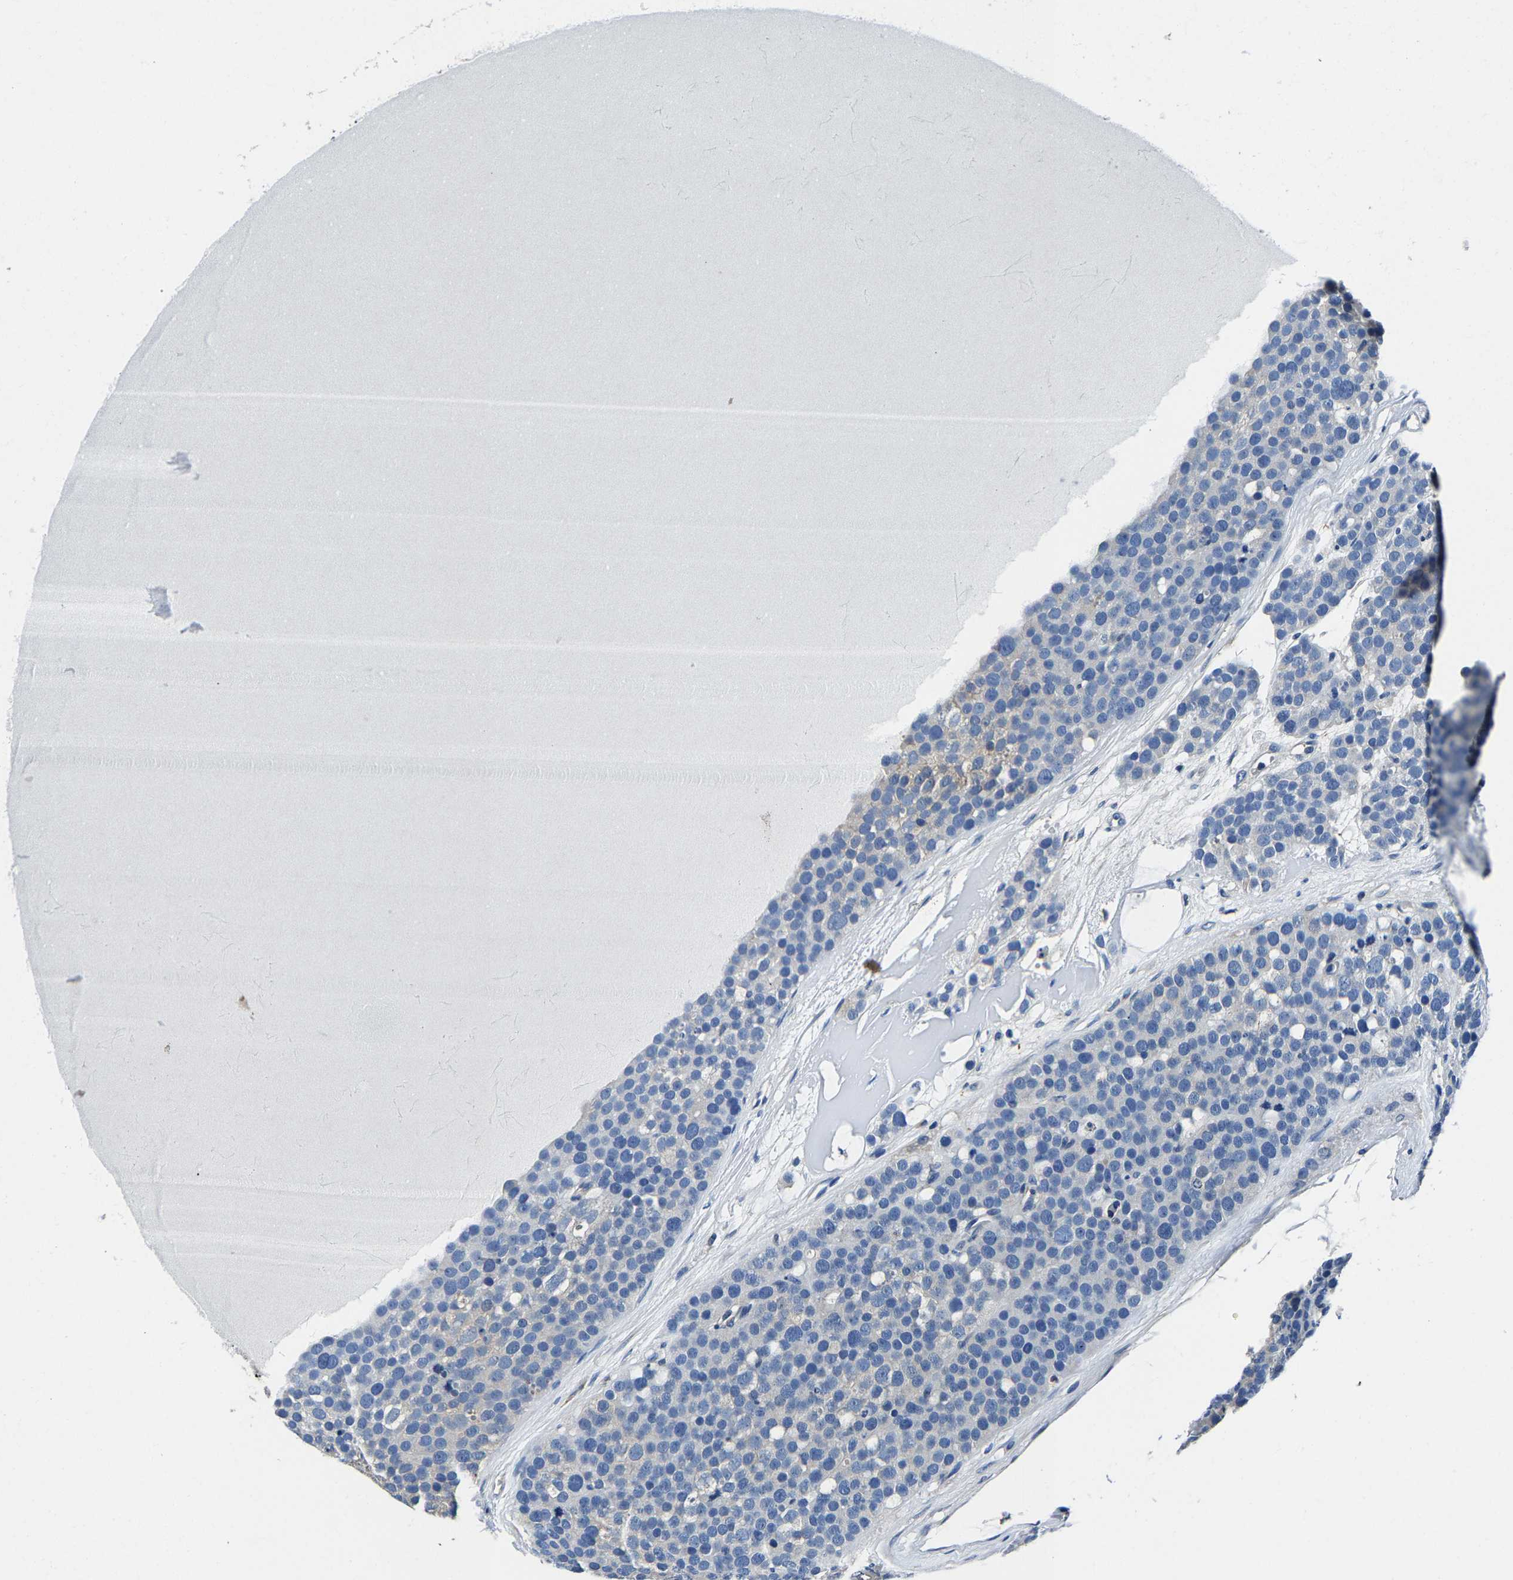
{"staining": {"intensity": "negative", "quantity": "none", "location": "none"}, "tissue": "testis cancer", "cell_type": "Tumor cells", "image_type": "cancer", "snomed": [{"axis": "morphology", "description": "Seminoma, NOS"}, {"axis": "topography", "description": "Testis"}], "caption": "Micrograph shows no protein expression in tumor cells of seminoma (testis) tissue.", "gene": "ALDOB", "patient": {"sex": "male", "age": 71}}